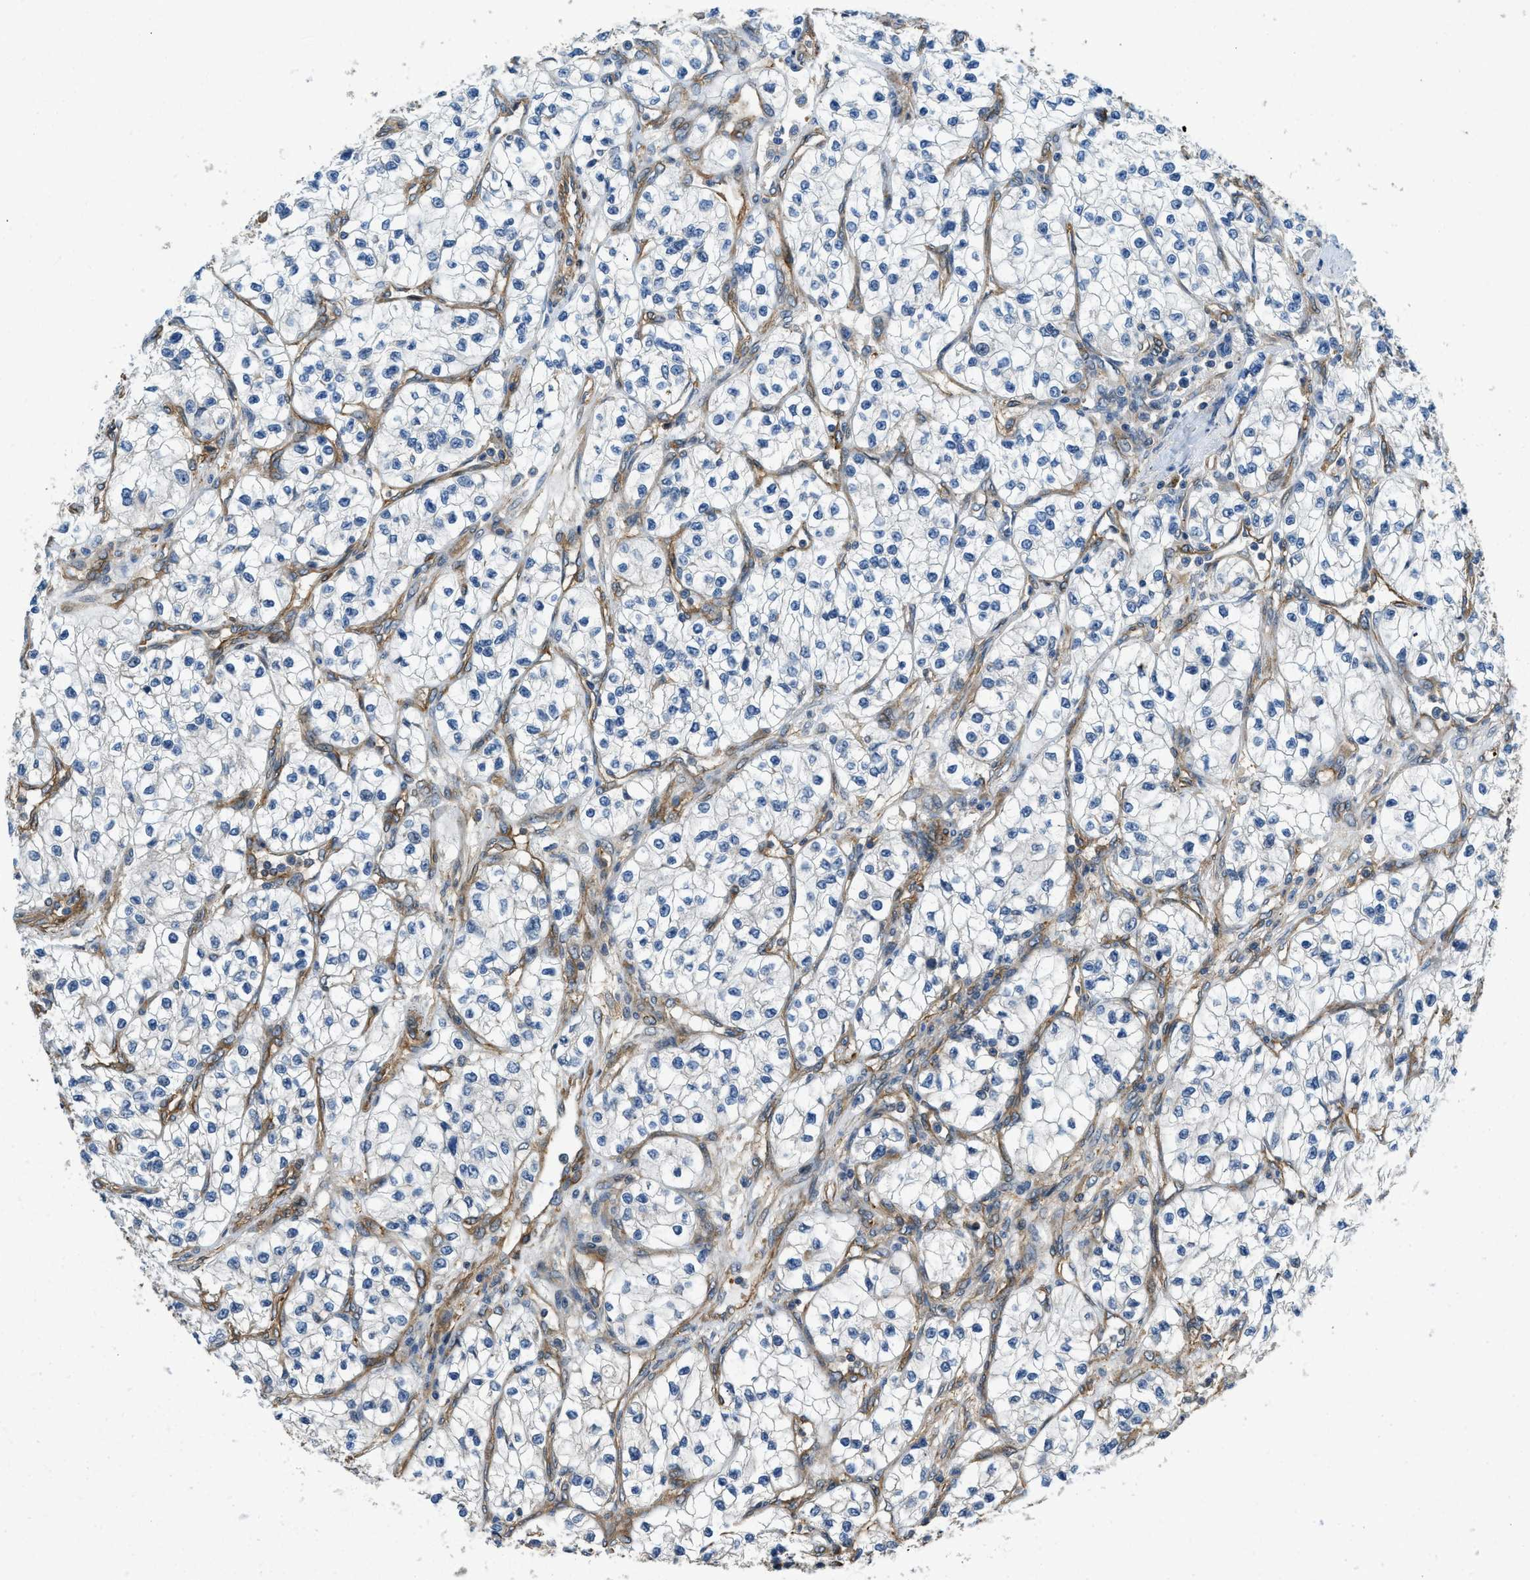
{"staining": {"intensity": "negative", "quantity": "none", "location": "none"}, "tissue": "renal cancer", "cell_type": "Tumor cells", "image_type": "cancer", "snomed": [{"axis": "morphology", "description": "Adenocarcinoma, NOS"}, {"axis": "topography", "description": "Kidney"}], "caption": "An immunohistochemistry photomicrograph of renal adenocarcinoma is shown. There is no staining in tumor cells of renal adenocarcinoma.", "gene": "CGN", "patient": {"sex": "female", "age": 57}}